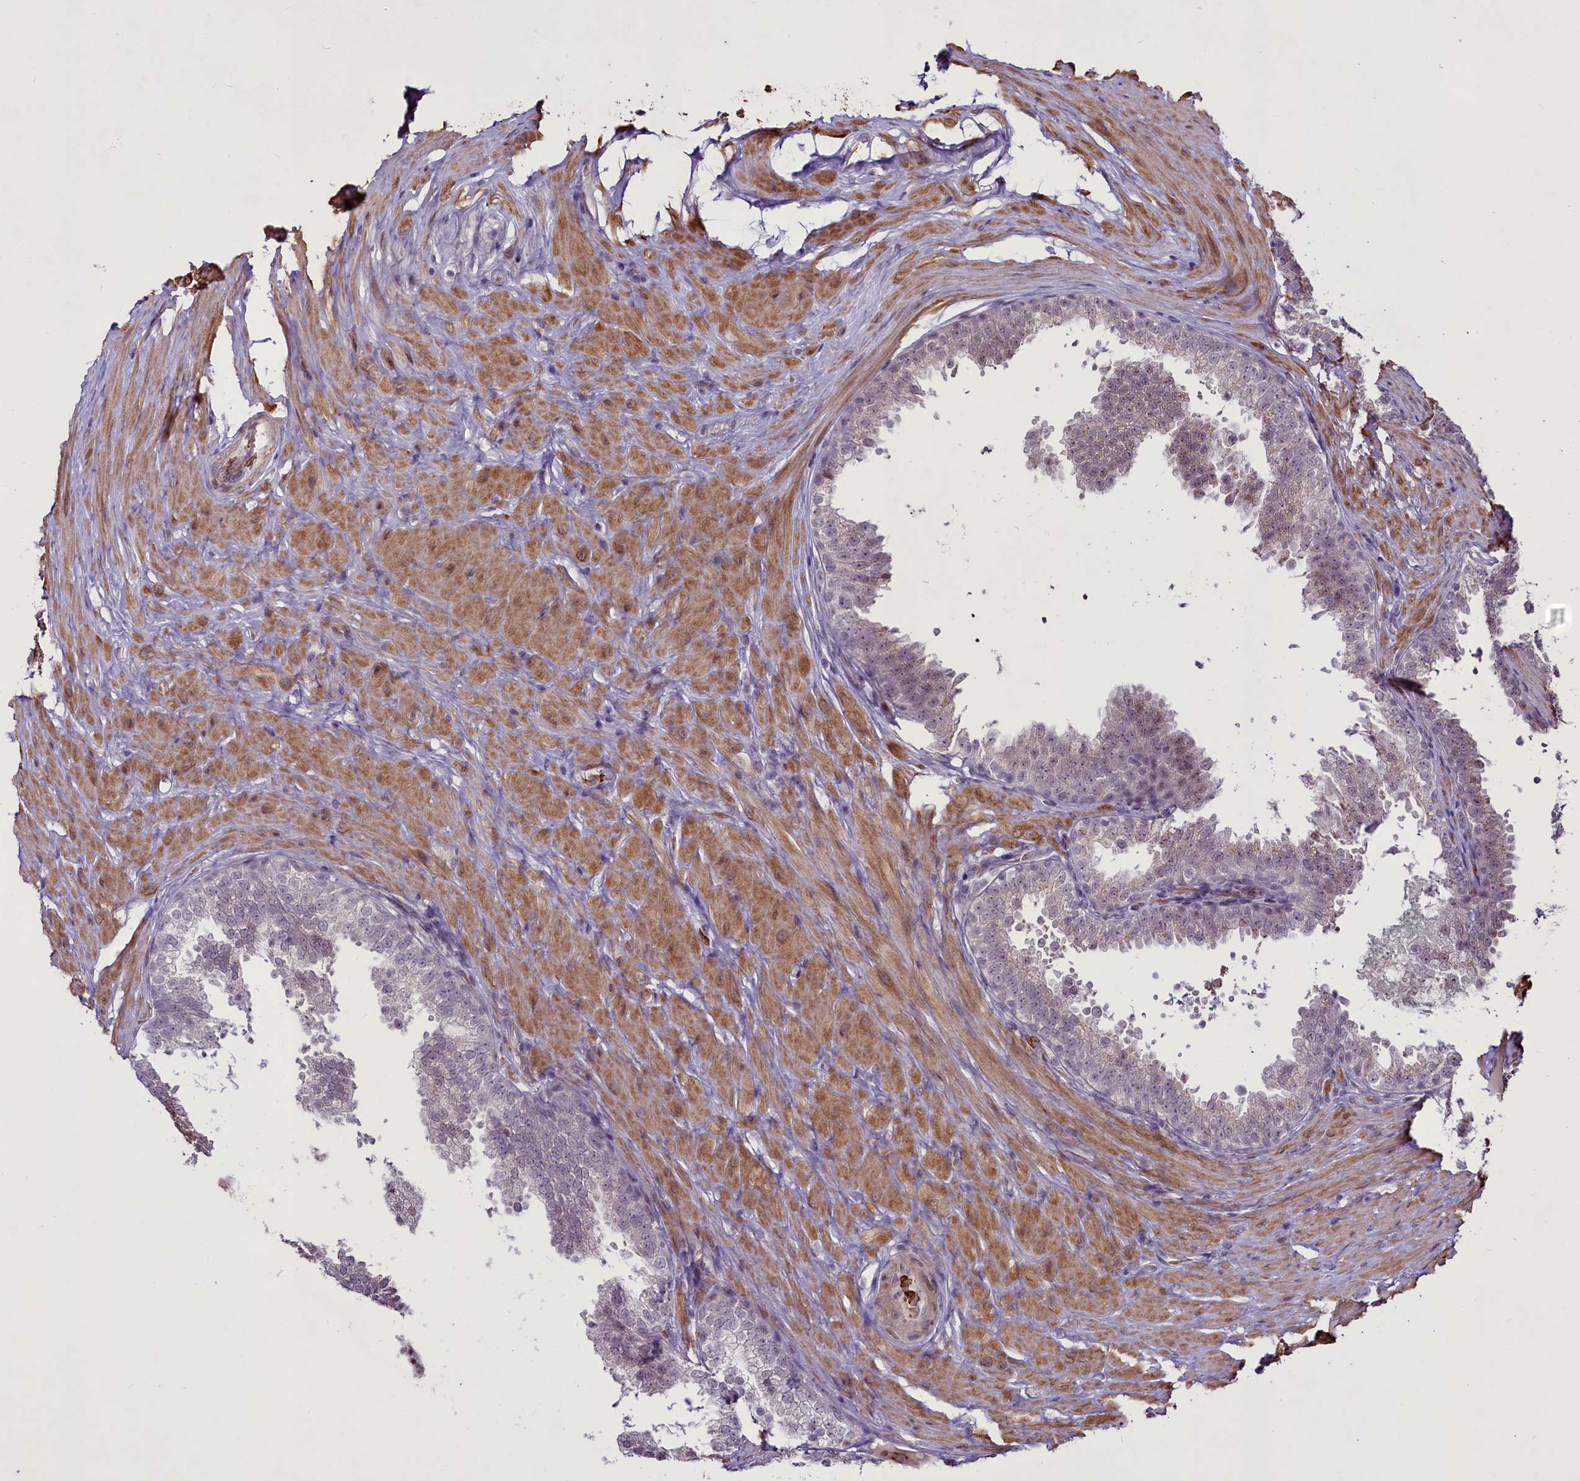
{"staining": {"intensity": "weak", "quantity": "<25%", "location": "nuclear"}, "tissue": "prostate", "cell_type": "Glandular cells", "image_type": "normal", "snomed": [{"axis": "morphology", "description": "Normal tissue, NOS"}, {"axis": "topography", "description": "Prostate"}], "caption": "Glandular cells are negative for protein expression in normal human prostate. (DAB (3,3'-diaminobenzidine) IHC, high magnification).", "gene": "SUSD3", "patient": {"sex": "male", "age": 60}}